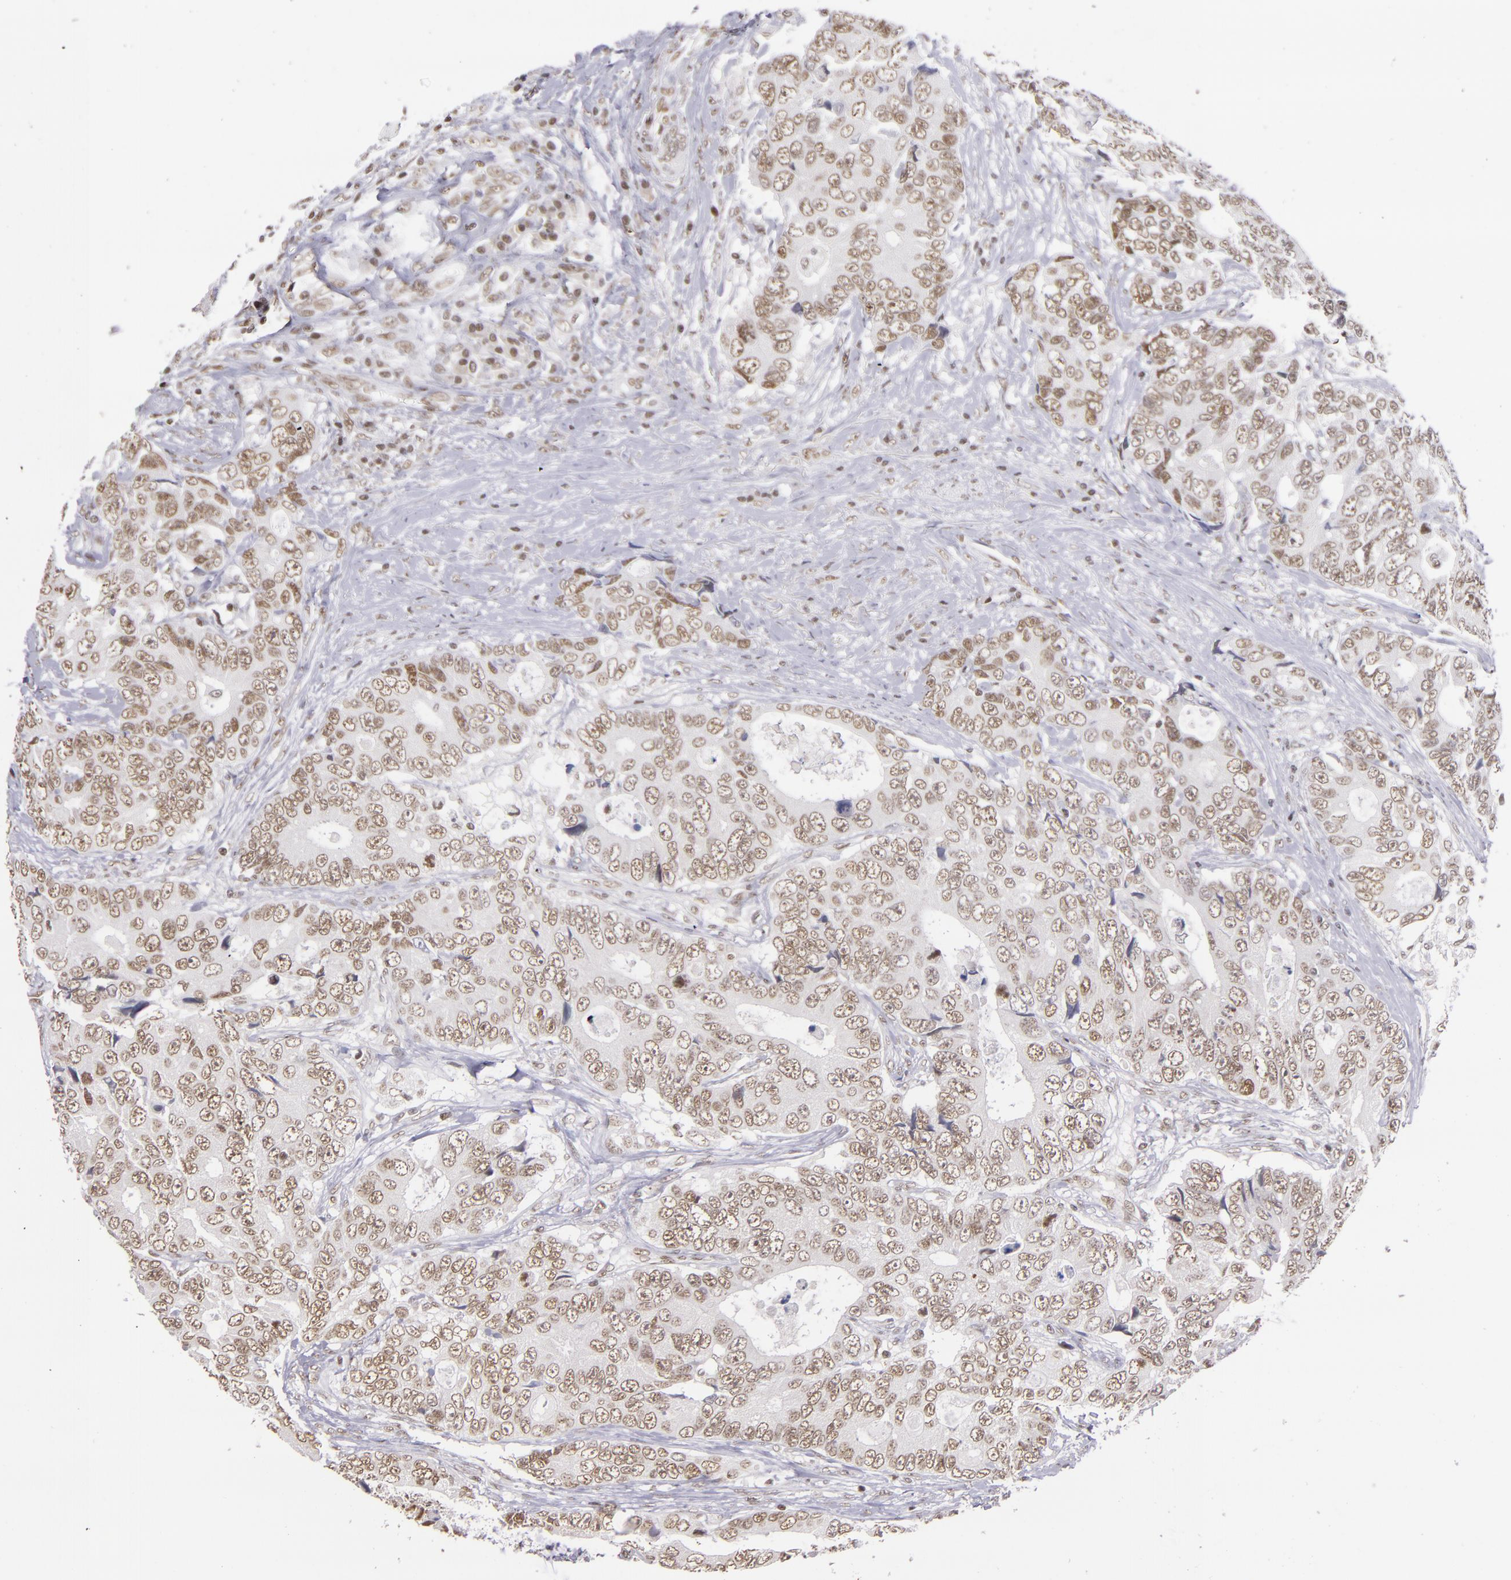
{"staining": {"intensity": "moderate", "quantity": ">75%", "location": "nuclear"}, "tissue": "colorectal cancer", "cell_type": "Tumor cells", "image_type": "cancer", "snomed": [{"axis": "morphology", "description": "Adenocarcinoma, NOS"}, {"axis": "topography", "description": "Rectum"}], "caption": "Protein analysis of colorectal adenocarcinoma tissue reveals moderate nuclear positivity in about >75% of tumor cells.", "gene": "ZNF148", "patient": {"sex": "female", "age": 67}}